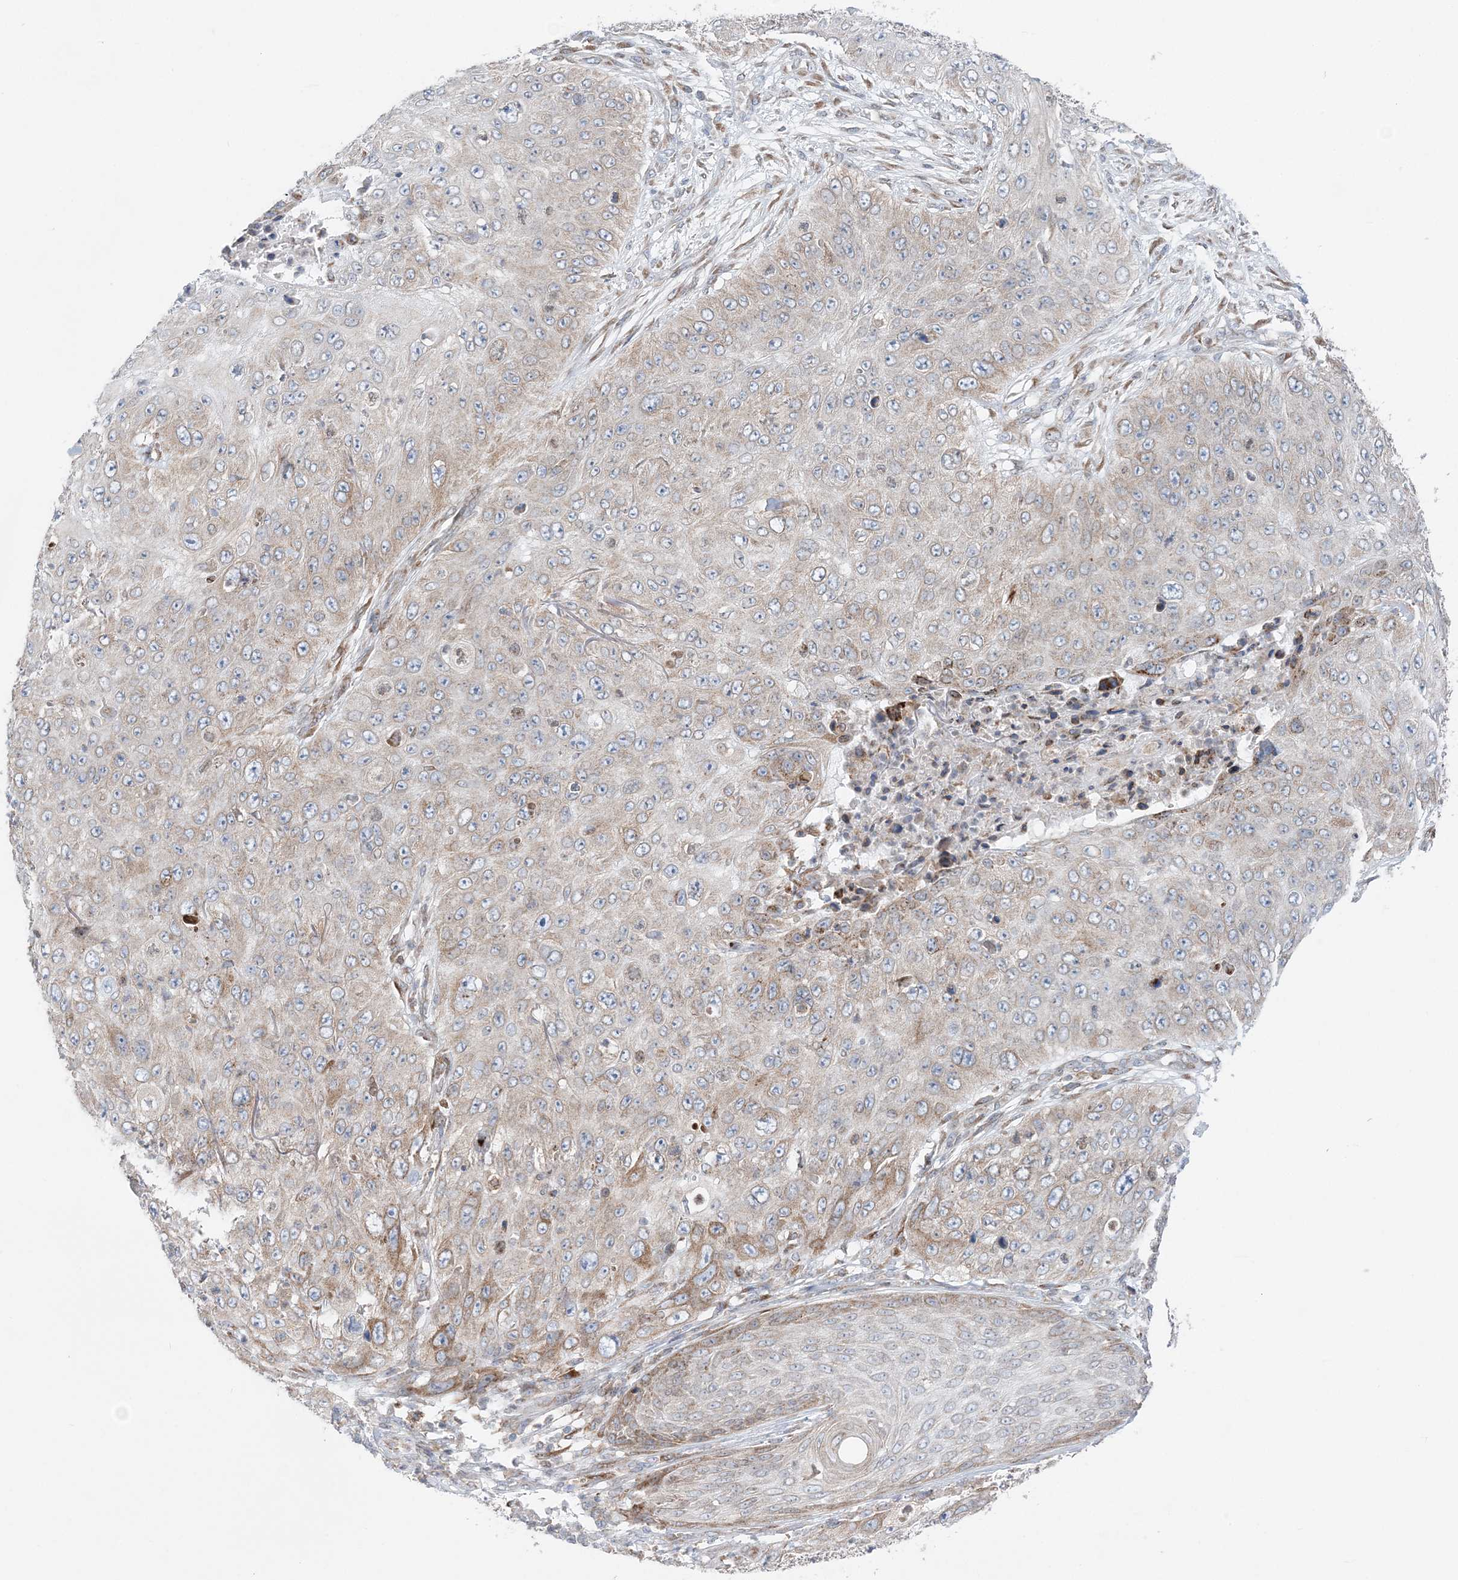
{"staining": {"intensity": "weak", "quantity": "25%-75%", "location": "cytoplasmic/membranous"}, "tissue": "skin cancer", "cell_type": "Tumor cells", "image_type": "cancer", "snomed": [{"axis": "morphology", "description": "Squamous cell carcinoma, NOS"}, {"axis": "topography", "description": "Skin"}], "caption": "Brown immunohistochemical staining in human squamous cell carcinoma (skin) exhibits weak cytoplasmic/membranous staining in approximately 25%-75% of tumor cells. (IHC, brightfield microscopy, high magnification).", "gene": "TMED10", "patient": {"sex": "female", "age": 80}}